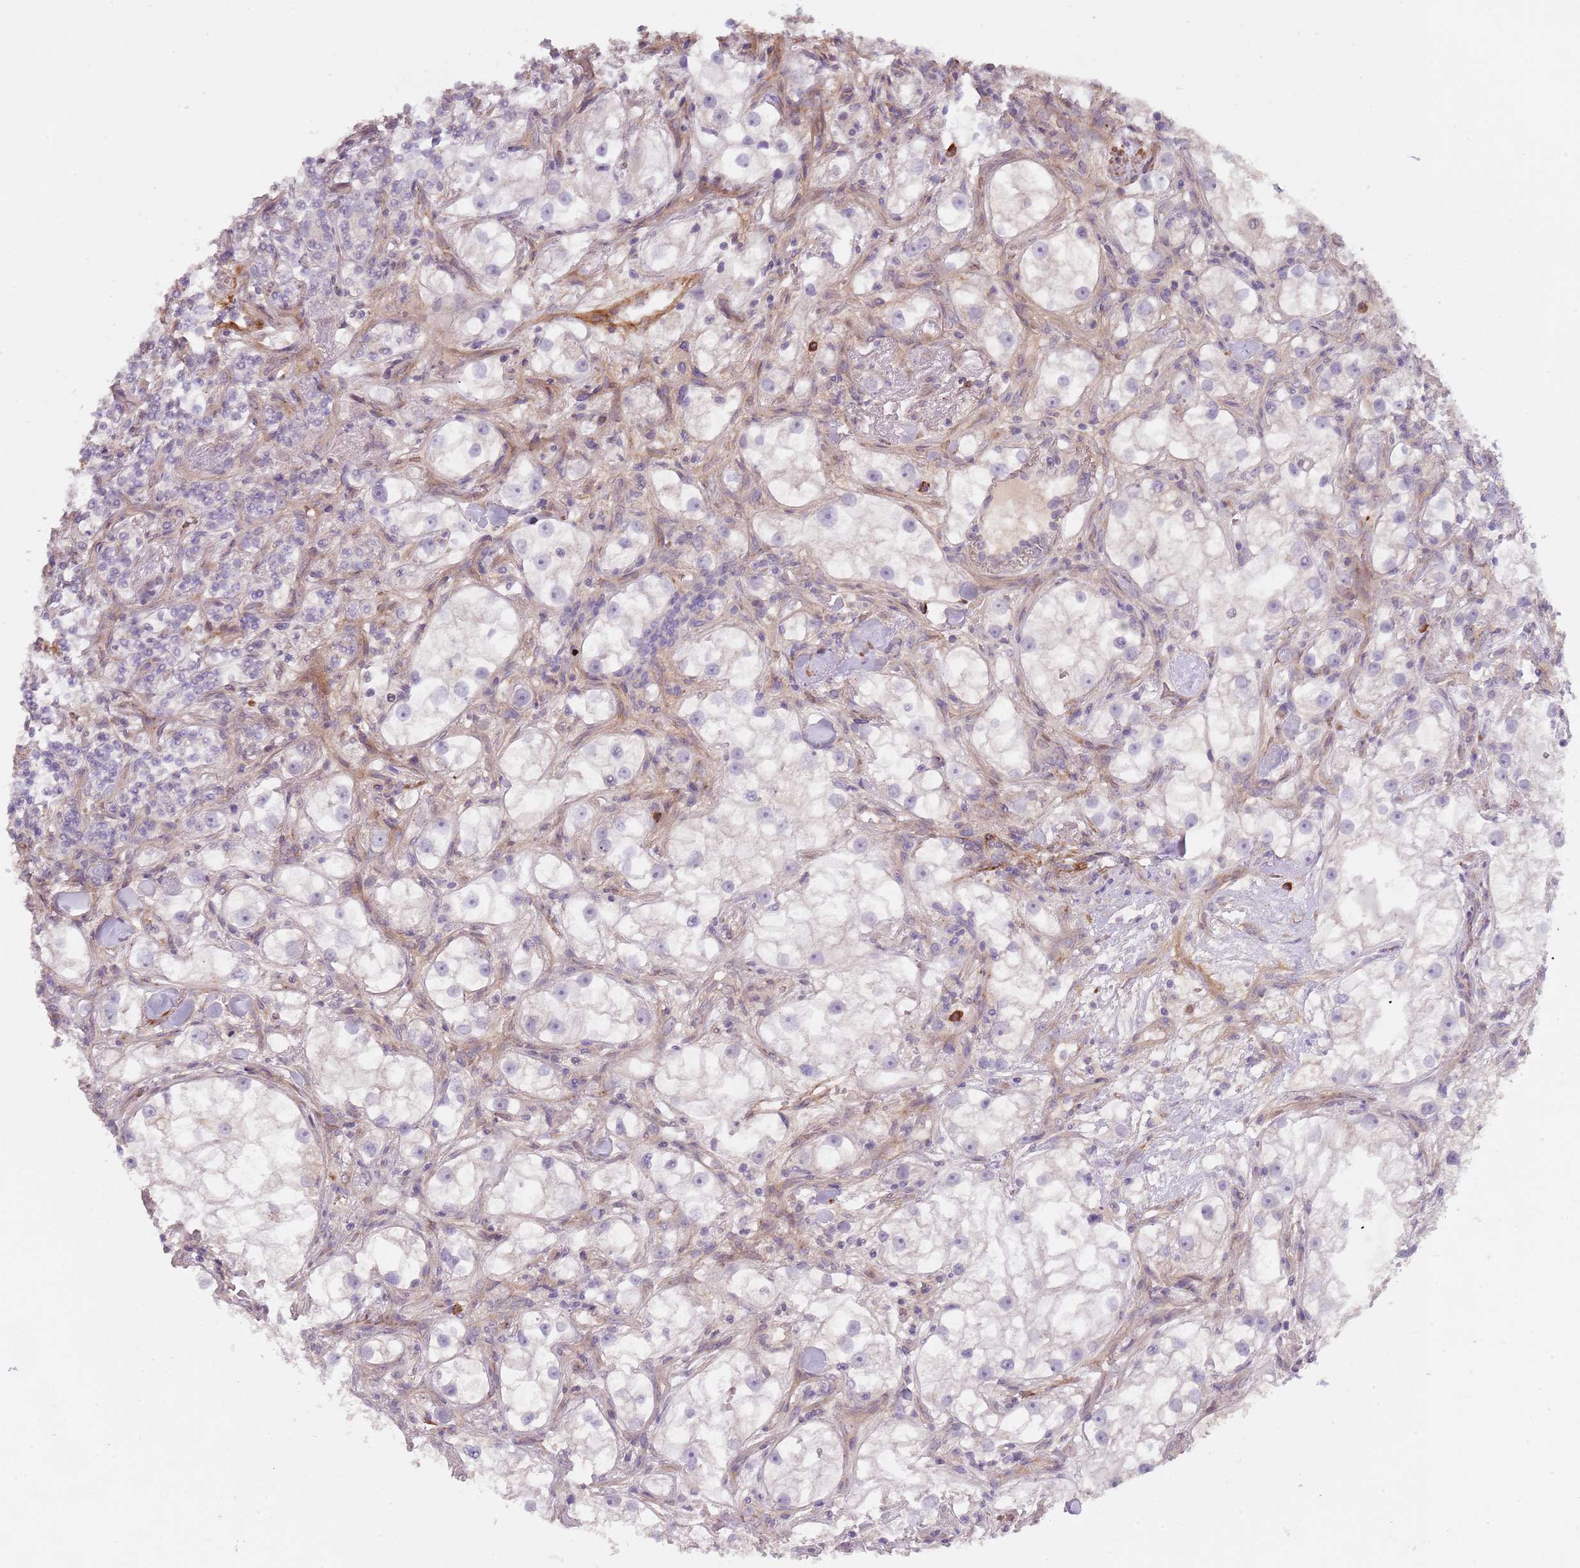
{"staining": {"intensity": "negative", "quantity": "none", "location": "none"}, "tissue": "renal cancer", "cell_type": "Tumor cells", "image_type": "cancer", "snomed": [{"axis": "morphology", "description": "Adenocarcinoma, NOS"}, {"axis": "topography", "description": "Kidney"}], "caption": "A histopathology image of human renal adenocarcinoma is negative for staining in tumor cells.", "gene": "TINAGL1", "patient": {"sex": "male", "age": 77}}